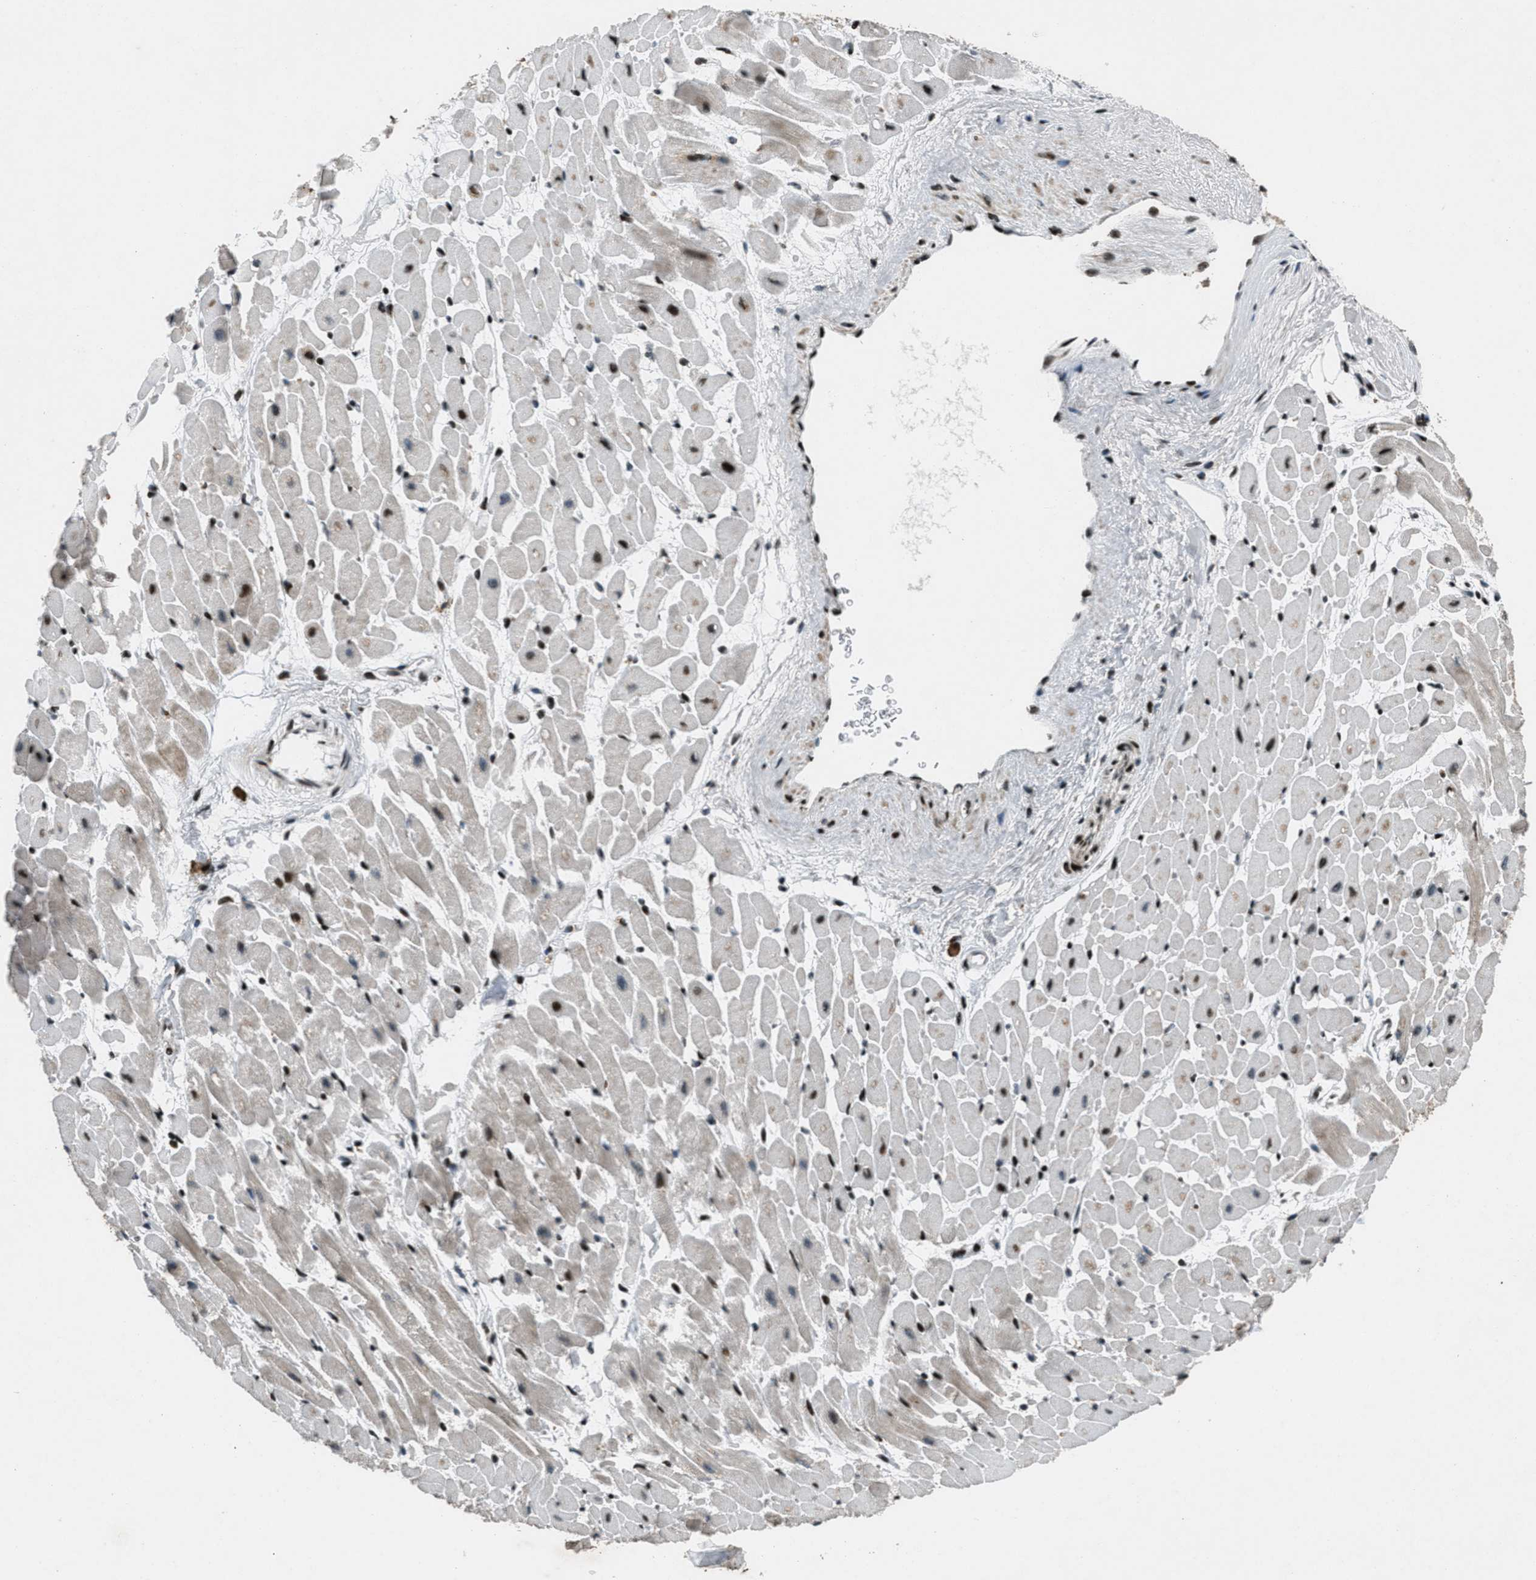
{"staining": {"intensity": "moderate", "quantity": "25%-75%", "location": "cytoplasmic/membranous,nuclear"}, "tissue": "heart muscle", "cell_type": "Cardiomyocytes", "image_type": "normal", "snomed": [{"axis": "morphology", "description": "Normal tissue, NOS"}, {"axis": "topography", "description": "Heart"}], "caption": "Heart muscle stained with DAB immunohistochemistry displays medium levels of moderate cytoplasmic/membranous,nuclear positivity in approximately 25%-75% of cardiomyocytes. (DAB IHC with brightfield microscopy, high magnification).", "gene": "GPC6", "patient": {"sex": "male", "age": 45}}